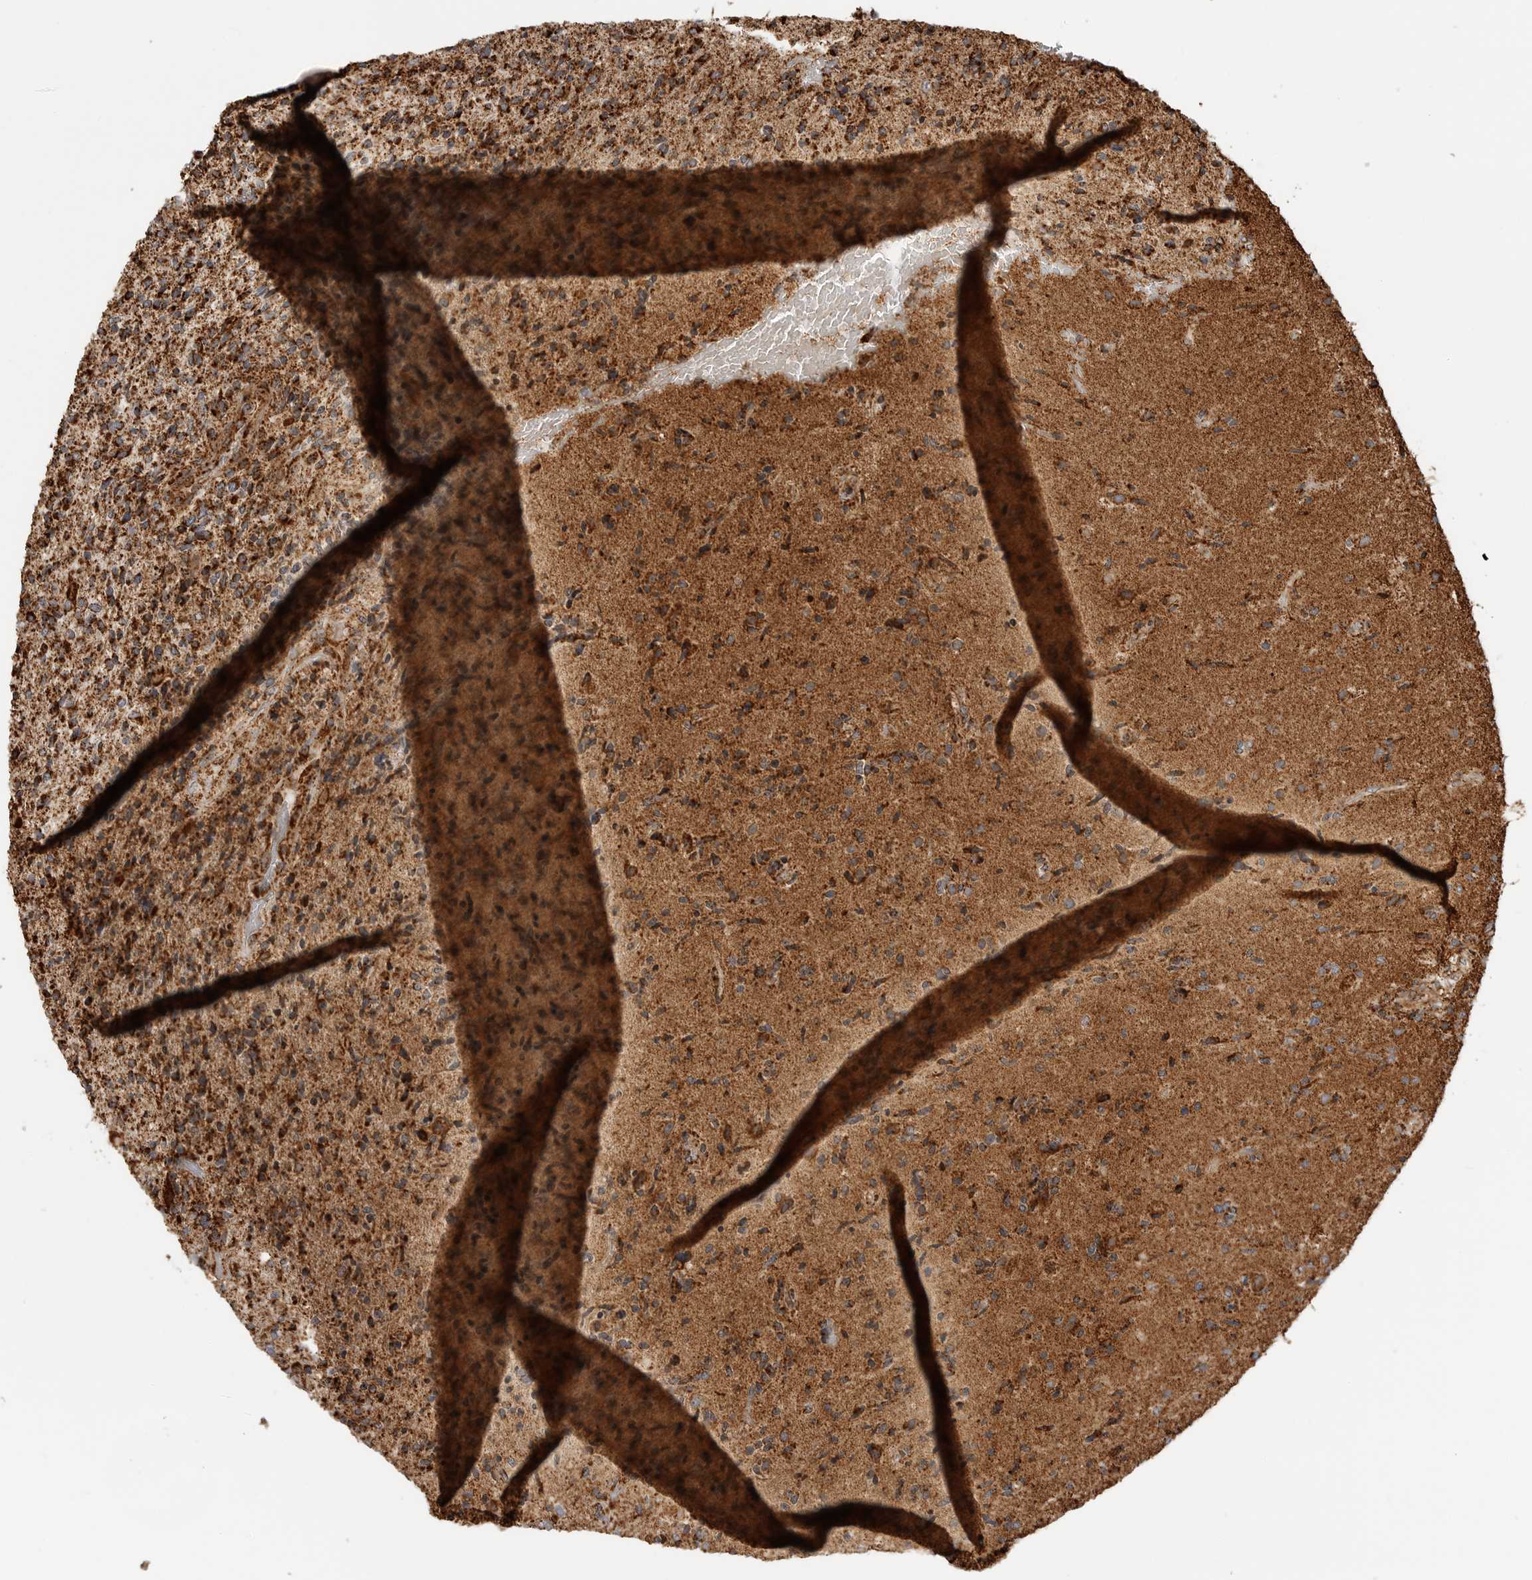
{"staining": {"intensity": "strong", "quantity": ">75%", "location": "cytoplasmic/membranous"}, "tissue": "glioma", "cell_type": "Tumor cells", "image_type": "cancer", "snomed": [{"axis": "morphology", "description": "Glioma, malignant, High grade"}, {"axis": "topography", "description": "Brain"}], "caption": "Tumor cells reveal high levels of strong cytoplasmic/membranous expression in approximately >75% of cells in malignant glioma (high-grade). (Brightfield microscopy of DAB IHC at high magnification).", "gene": "BMP2K", "patient": {"sex": "male", "age": 72}}